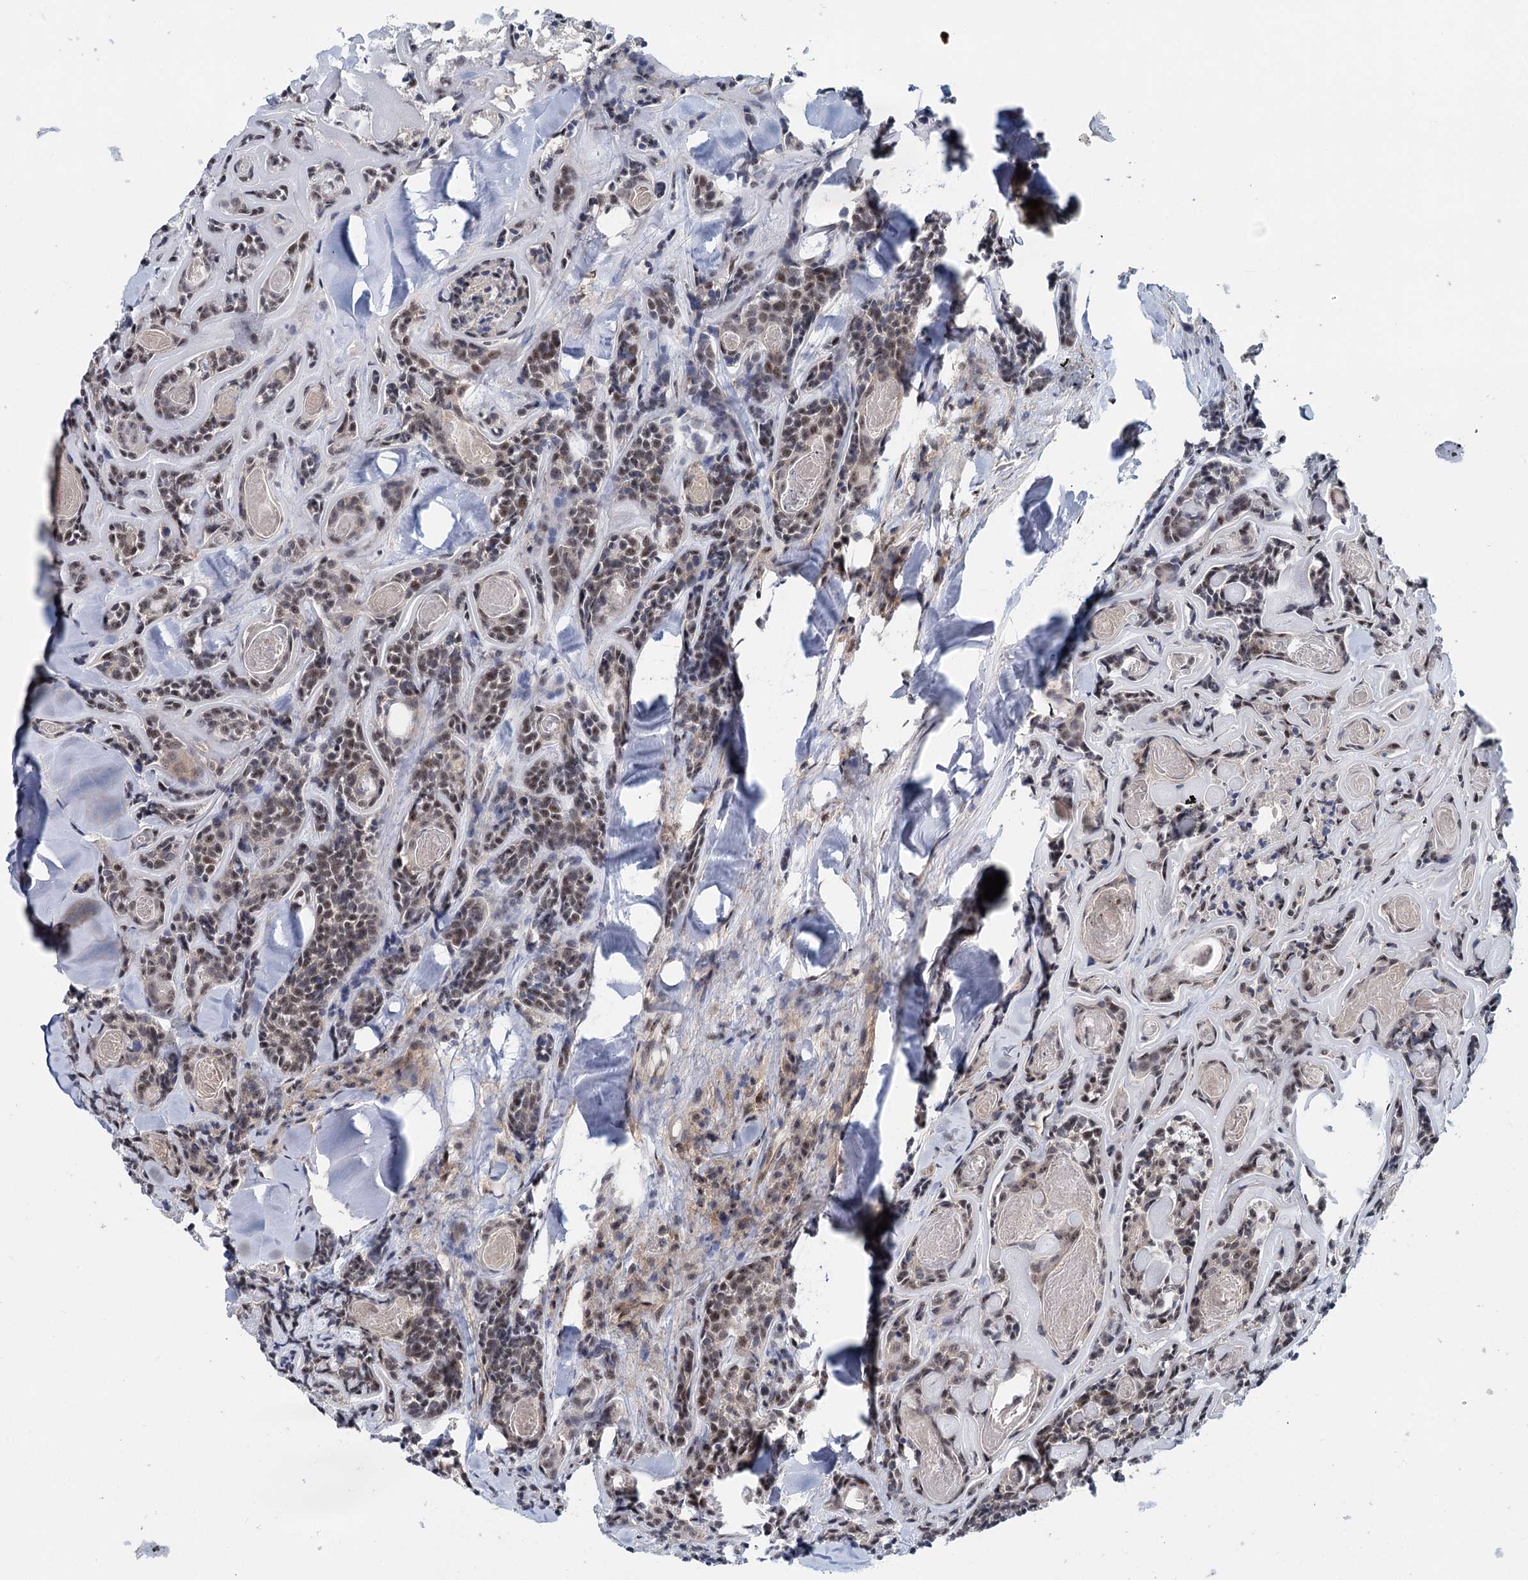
{"staining": {"intensity": "weak", "quantity": "25%-75%", "location": "nuclear"}, "tissue": "head and neck cancer", "cell_type": "Tumor cells", "image_type": "cancer", "snomed": [{"axis": "morphology", "description": "Adenocarcinoma, NOS"}, {"axis": "topography", "description": "Salivary gland"}, {"axis": "topography", "description": "Head-Neck"}], "caption": "Immunohistochemical staining of head and neck cancer displays low levels of weak nuclear staining in about 25%-75% of tumor cells. Immunohistochemistry stains the protein in brown and the nuclei are stained blue.", "gene": "CDC42SE2", "patient": {"sex": "female", "age": 63}}